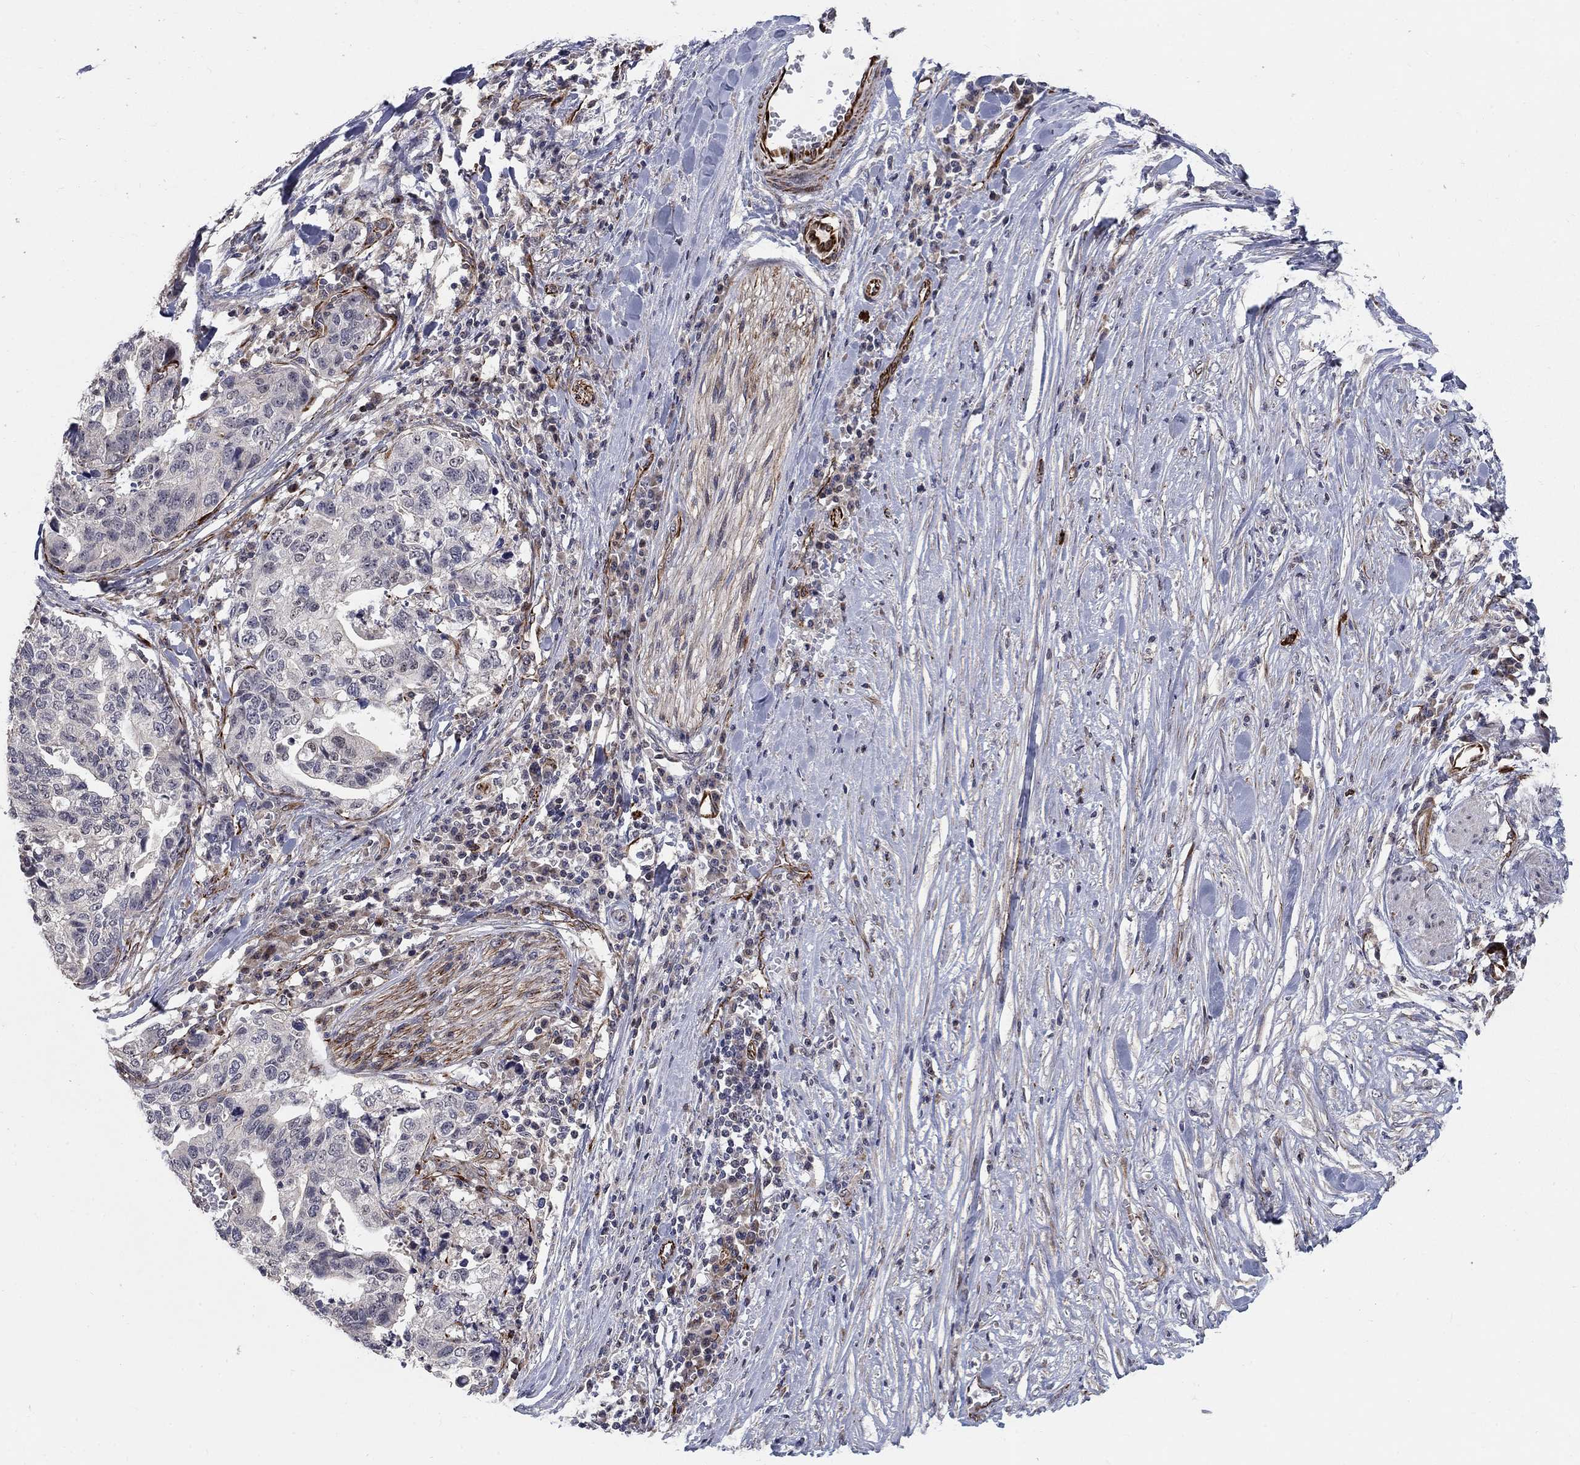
{"staining": {"intensity": "negative", "quantity": "none", "location": "none"}, "tissue": "stomach cancer", "cell_type": "Tumor cells", "image_type": "cancer", "snomed": [{"axis": "morphology", "description": "Adenocarcinoma, NOS"}, {"axis": "topography", "description": "Stomach, upper"}], "caption": "This is a histopathology image of immunohistochemistry staining of stomach adenocarcinoma, which shows no expression in tumor cells. (IHC, brightfield microscopy, high magnification).", "gene": "MSRA", "patient": {"sex": "female", "age": 67}}